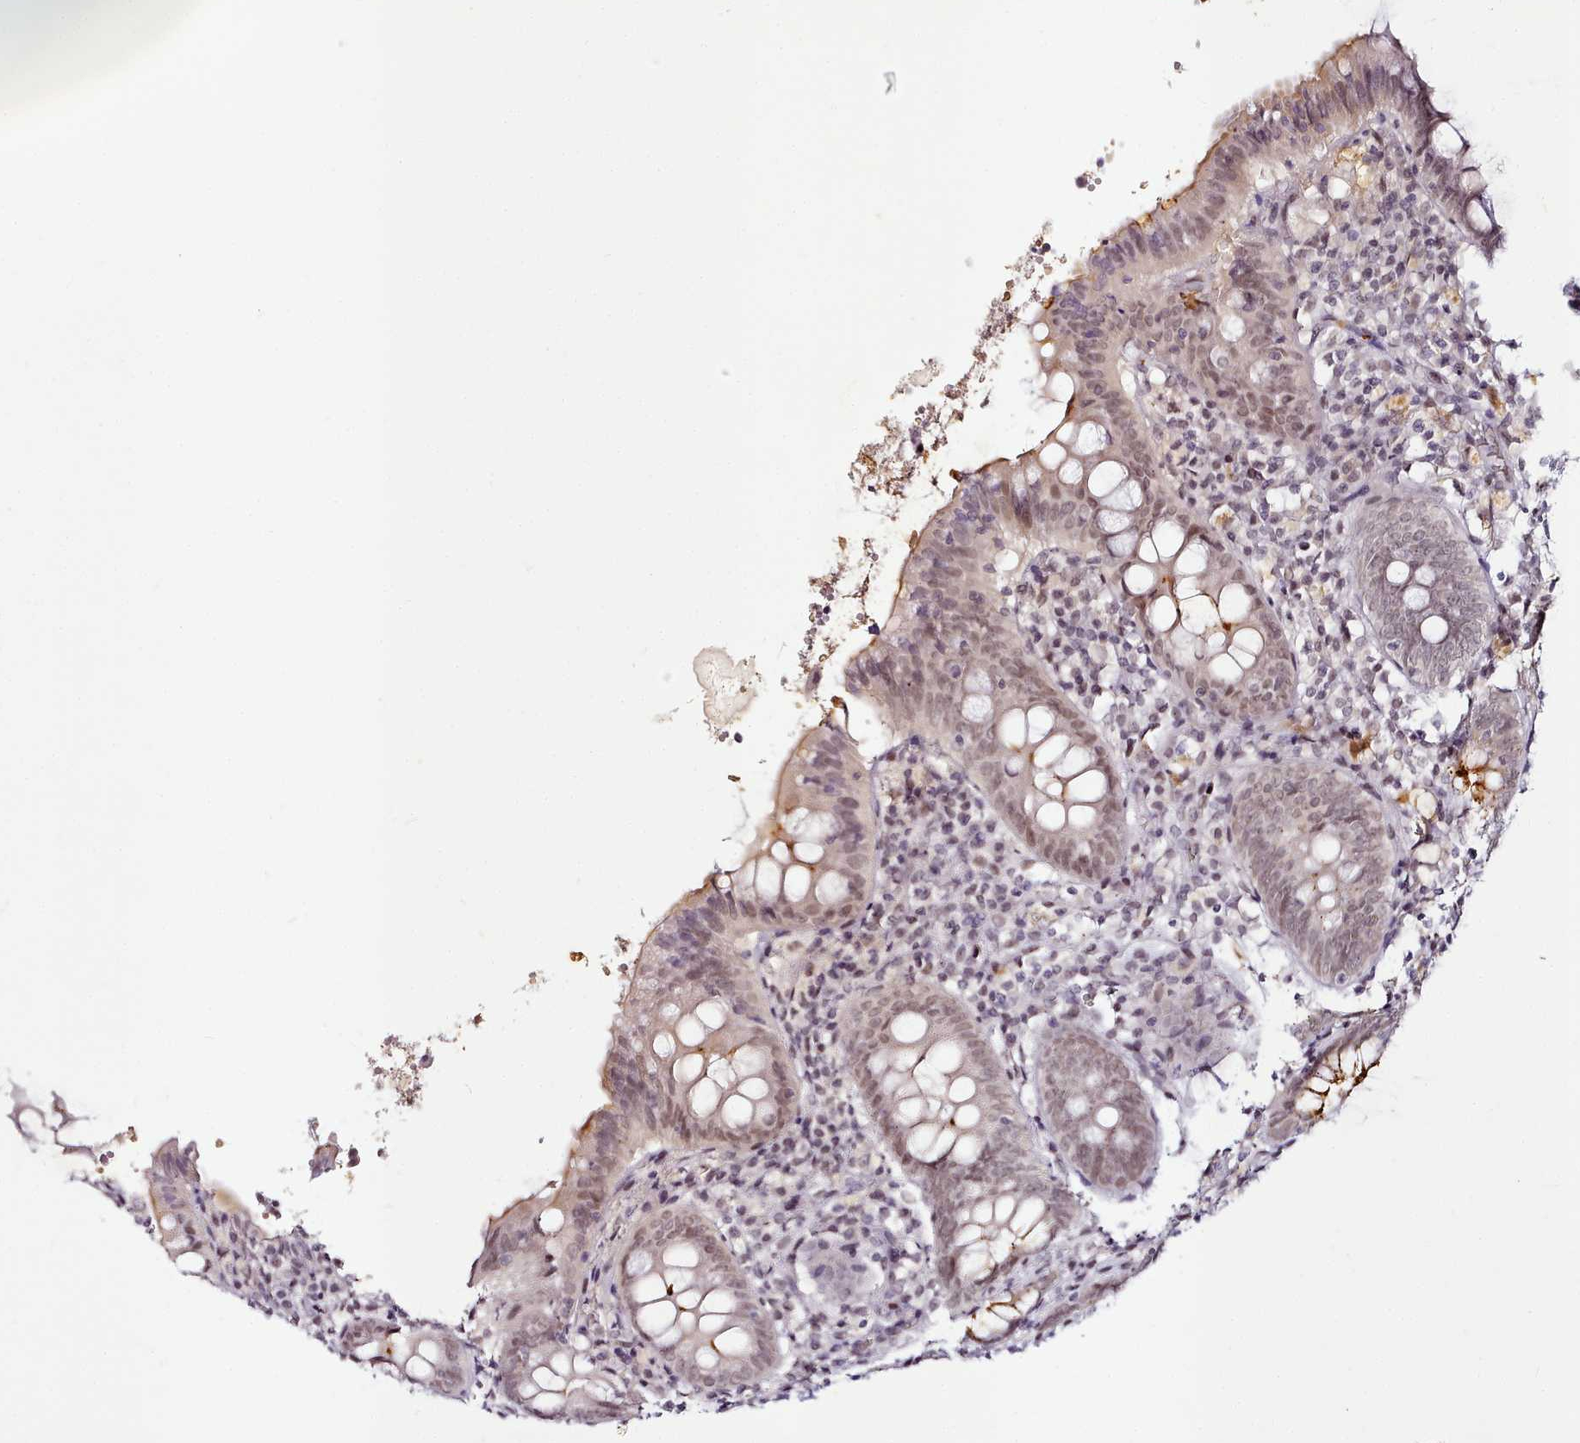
{"staining": {"intensity": "weak", "quantity": ">75%", "location": "cytoplasmic/membranous,nuclear"}, "tissue": "appendix", "cell_type": "Glandular cells", "image_type": "normal", "snomed": [{"axis": "morphology", "description": "Normal tissue, NOS"}, {"axis": "topography", "description": "Appendix"}], "caption": "Appendix stained with IHC demonstrates weak cytoplasmic/membranous,nuclear positivity in approximately >75% of glandular cells.", "gene": "SYT15B", "patient": {"sex": "female", "age": 54}}